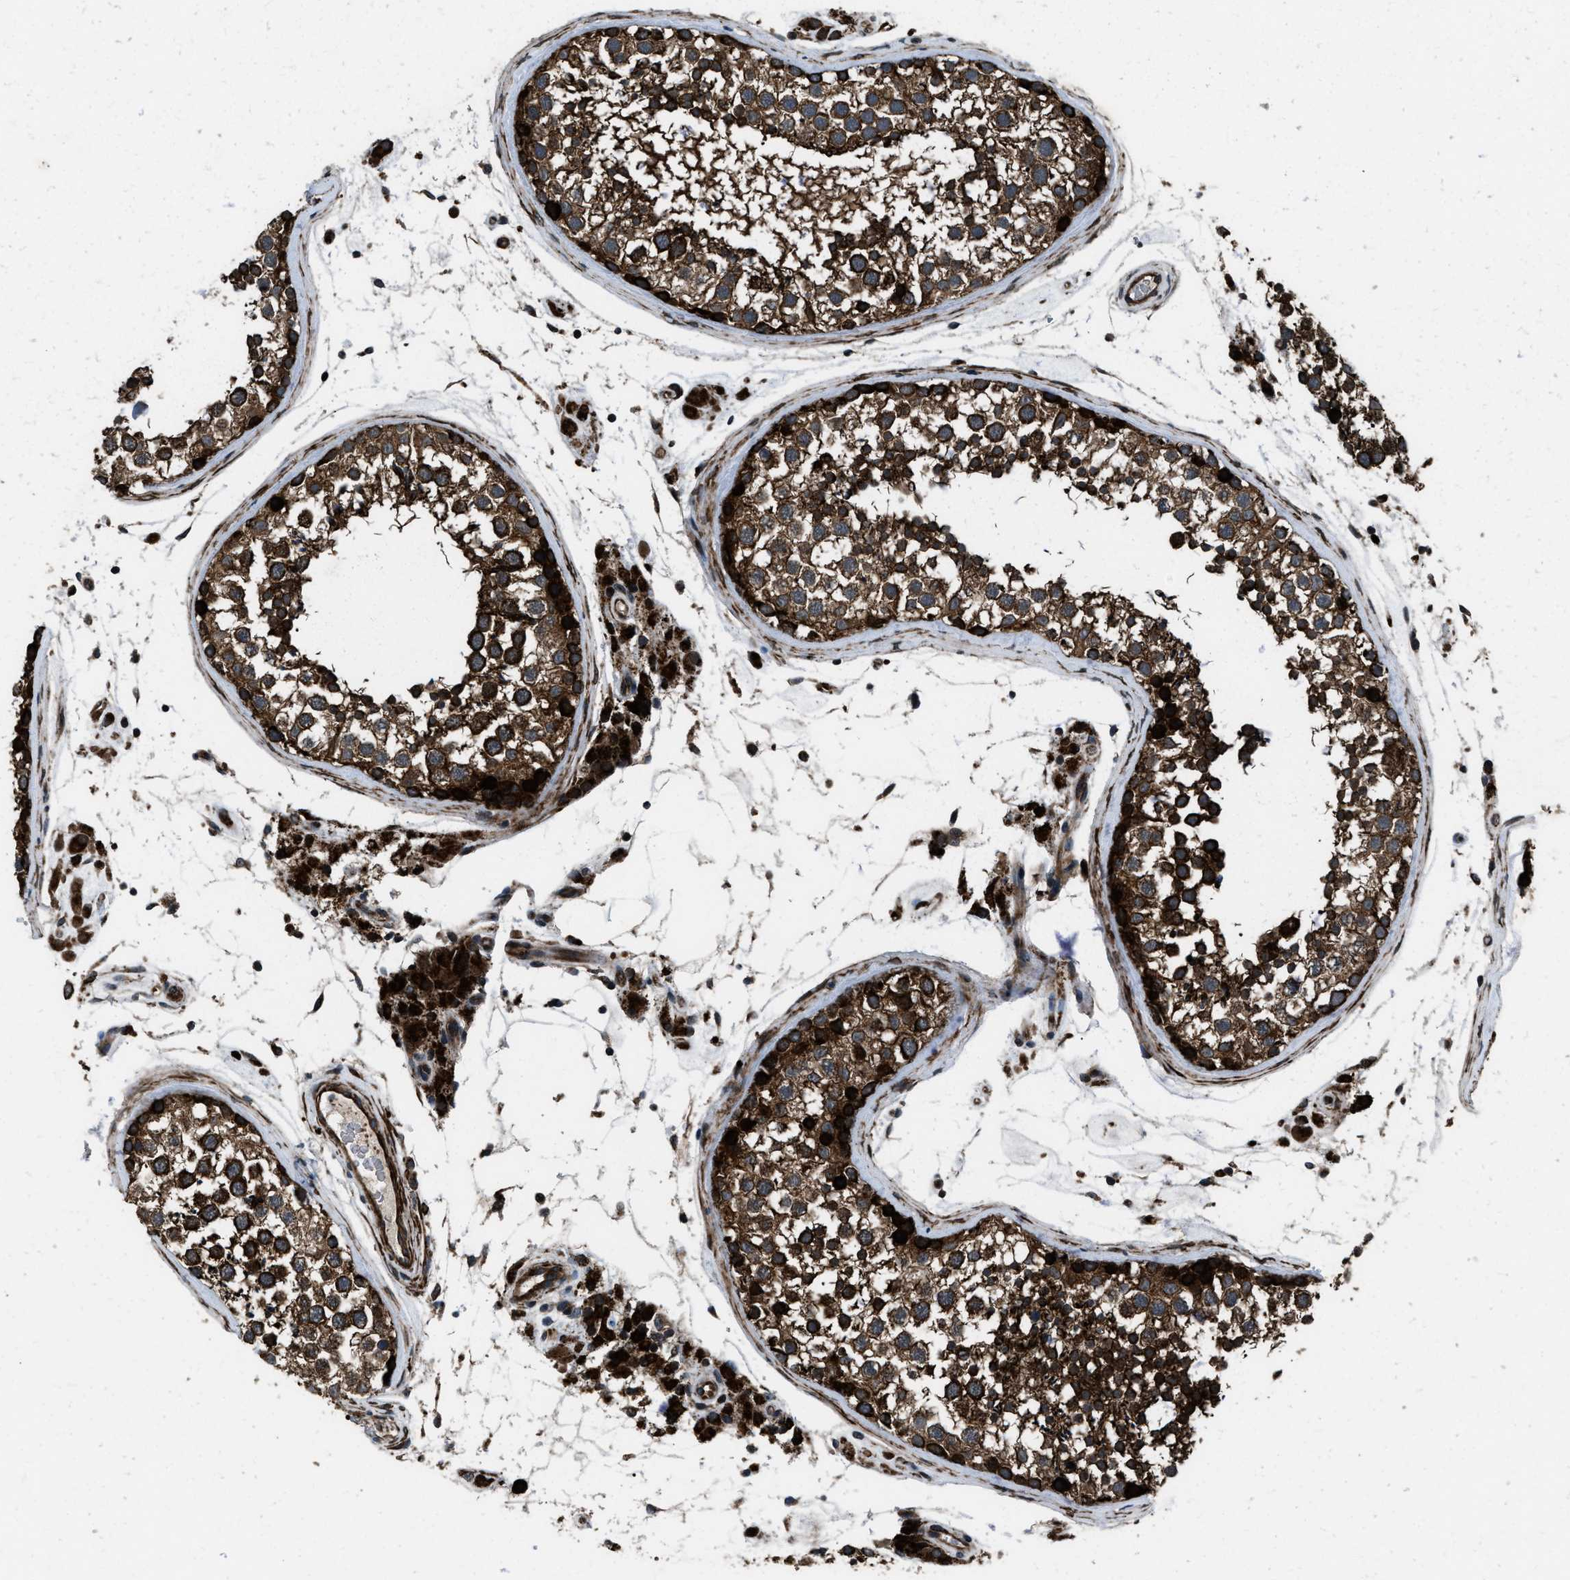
{"staining": {"intensity": "strong", "quantity": ">75%", "location": "cytoplasmic/membranous"}, "tissue": "testis", "cell_type": "Cells in seminiferous ducts", "image_type": "normal", "snomed": [{"axis": "morphology", "description": "Normal tissue, NOS"}, {"axis": "topography", "description": "Testis"}], "caption": "A photomicrograph of human testis stained for a protein shows strong cytoplasmic/membranous brown staining in cells in seminiferous ducts.", "gene": "IRAK4", "patient": {"sex": "male", "age": 46}}